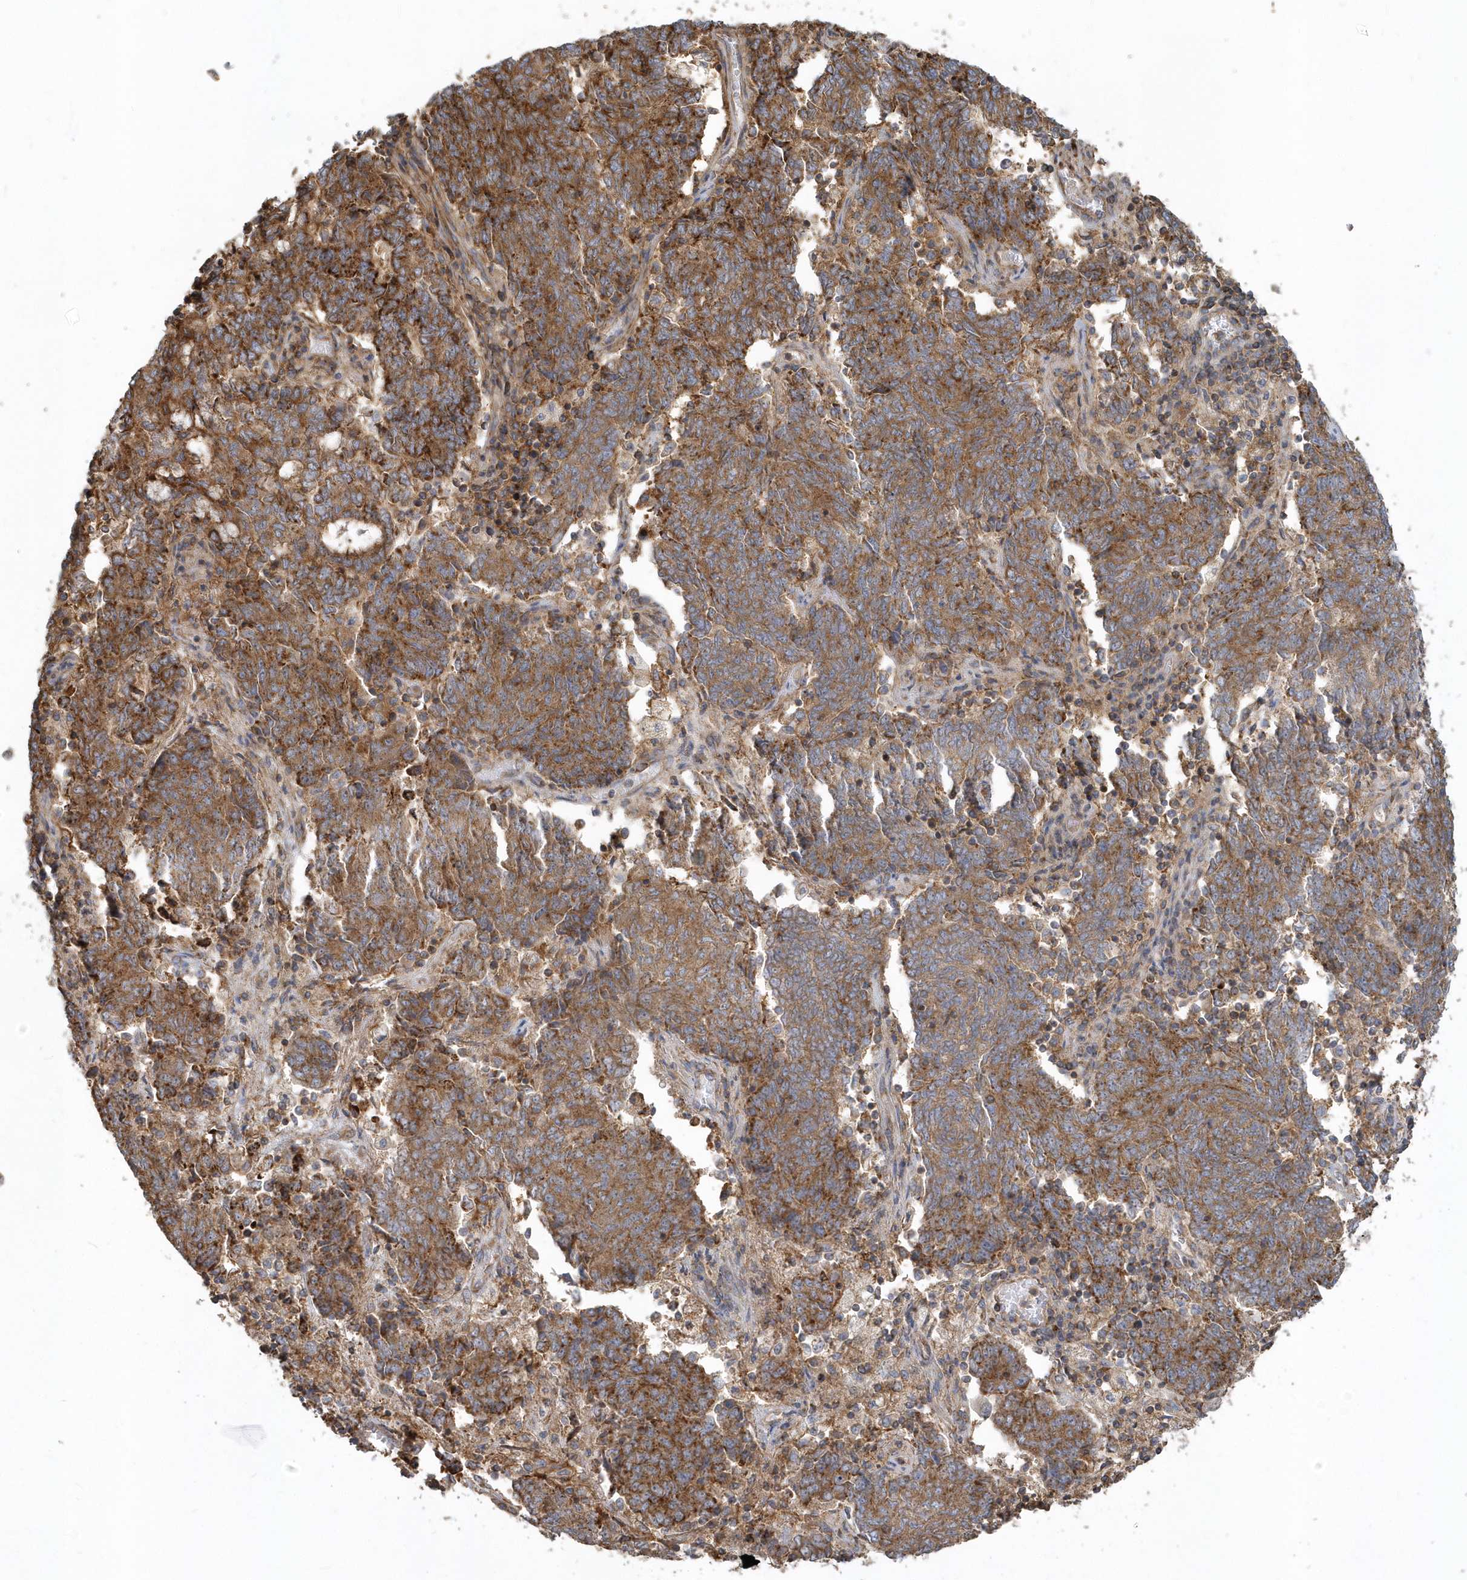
{"staining": {"intensity": "moderate", "quantity": ">75%", "location": "cytoplasmic/membranous"}, "tissue": "endometrial cancer", "cell_type": "Tumor cells", "image_type": "cancer", "snomed": [{"axis": "morphology", "description": "Adenocarcinoma, NOS"}, {"axis": "topography", "description": "Endometrium"}], "caption": "Immunohistochemistry histopathology image of adenocarcinoma (endometrial) stained for a protein (brown), which exhibits medium levels of moderate cytoplasmic/membranous expression in approximately >75% of tumor cells.", "gene": "TRAIP", "patient": {"sex": "female", "age": 80}}